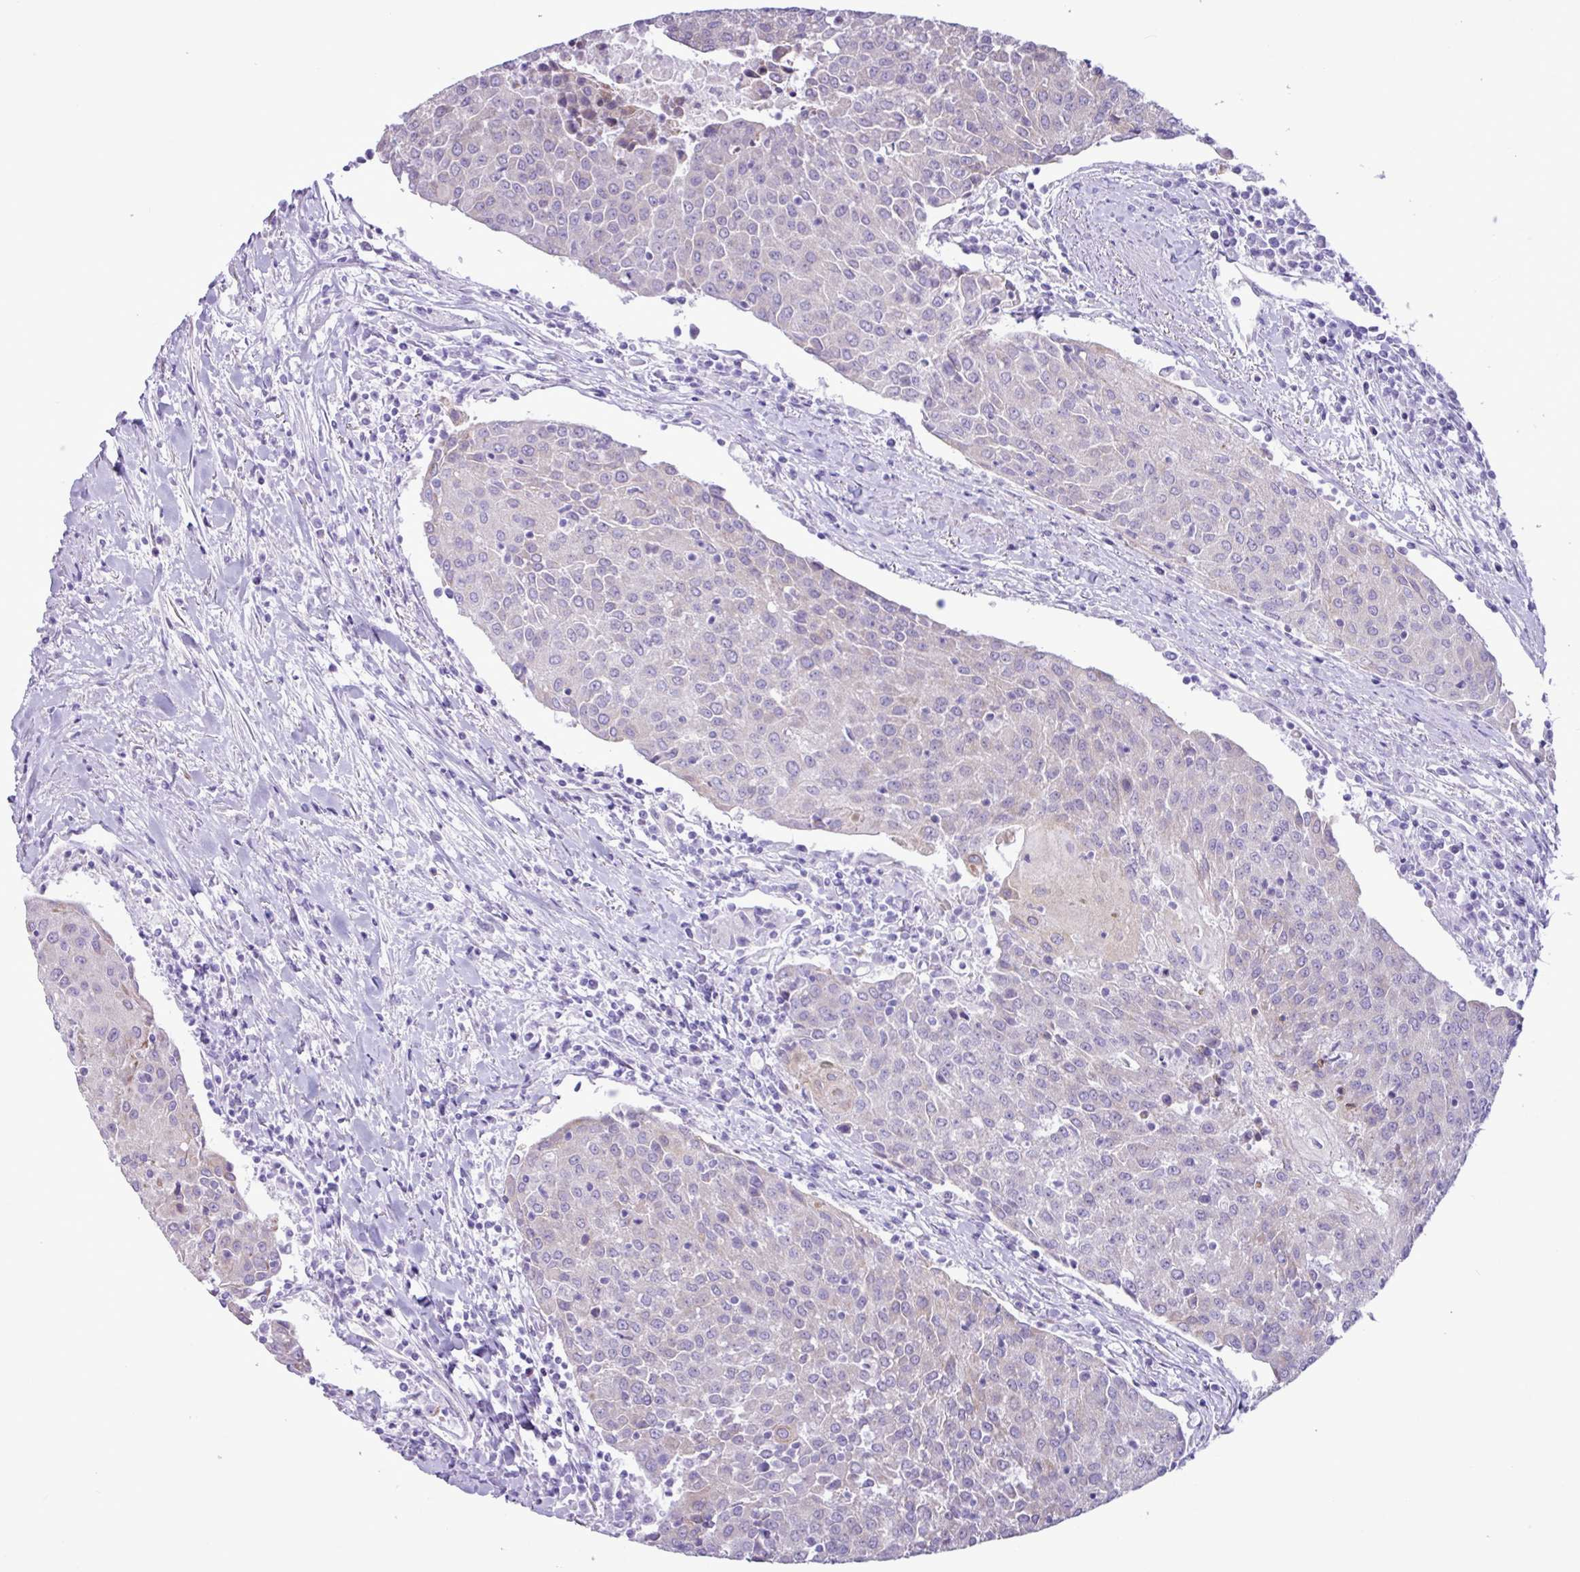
{"staining": {"intensity": "negative", "quantity": "none", "location": "none"}, "tissue": "urothelial cancer", "cell_type": "Tumor cells", "image_type": "cancer", "snomed": [{"axis": "morphology", "description": "Urothelial carcinoma, High grade"}, {"axis": "topography", "description": "Urinary bladder"}], "caption": "Immunohistochemical staining of high-grade urothelial carcinoma demonstrates no significant positivity in tumor cells.", "gene": "SLC38A1", "patient": {"sex": "female", "age": 85}}